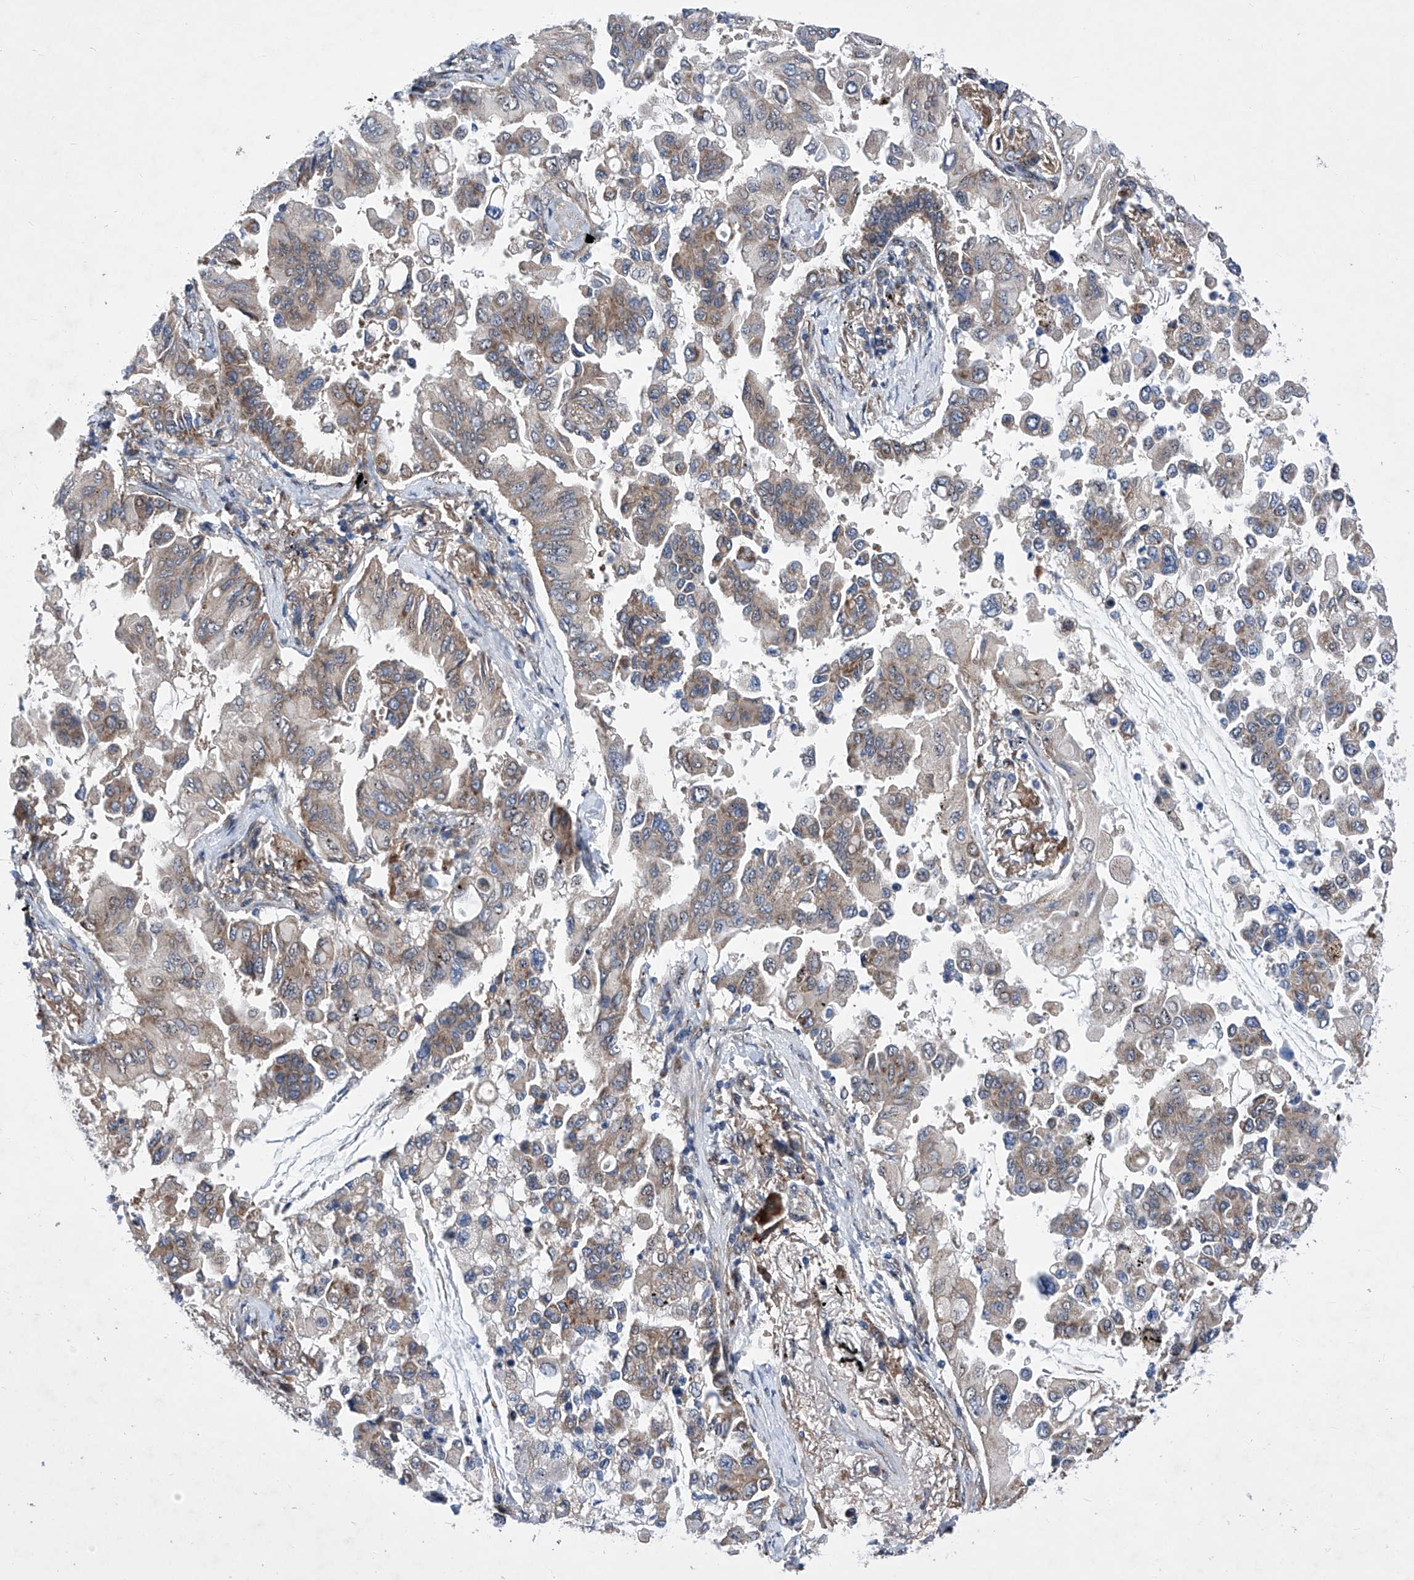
{"staining": {"intensity": "moderate", "quantity": "25%-75%", "location": "cytoplasmic/membranous"}, "tissue": "lung cancer", "cell_type": "Tumor cells", "image_type": "cancer", "snomed": [{"axis": "morphology", "description": "Adenocarcinoma, NOS"}, {"axis": "topography", "description": "Lung"}], "caption": "Adenocarcinoma (lung) tissue displays moderate cytoplasmic/membranous positivity in approximately 25%-75% of tumor cells, visualized by immunohistochemistry.", "gene": "KTI12", "patient": {"sex": "female", "age": 67}}